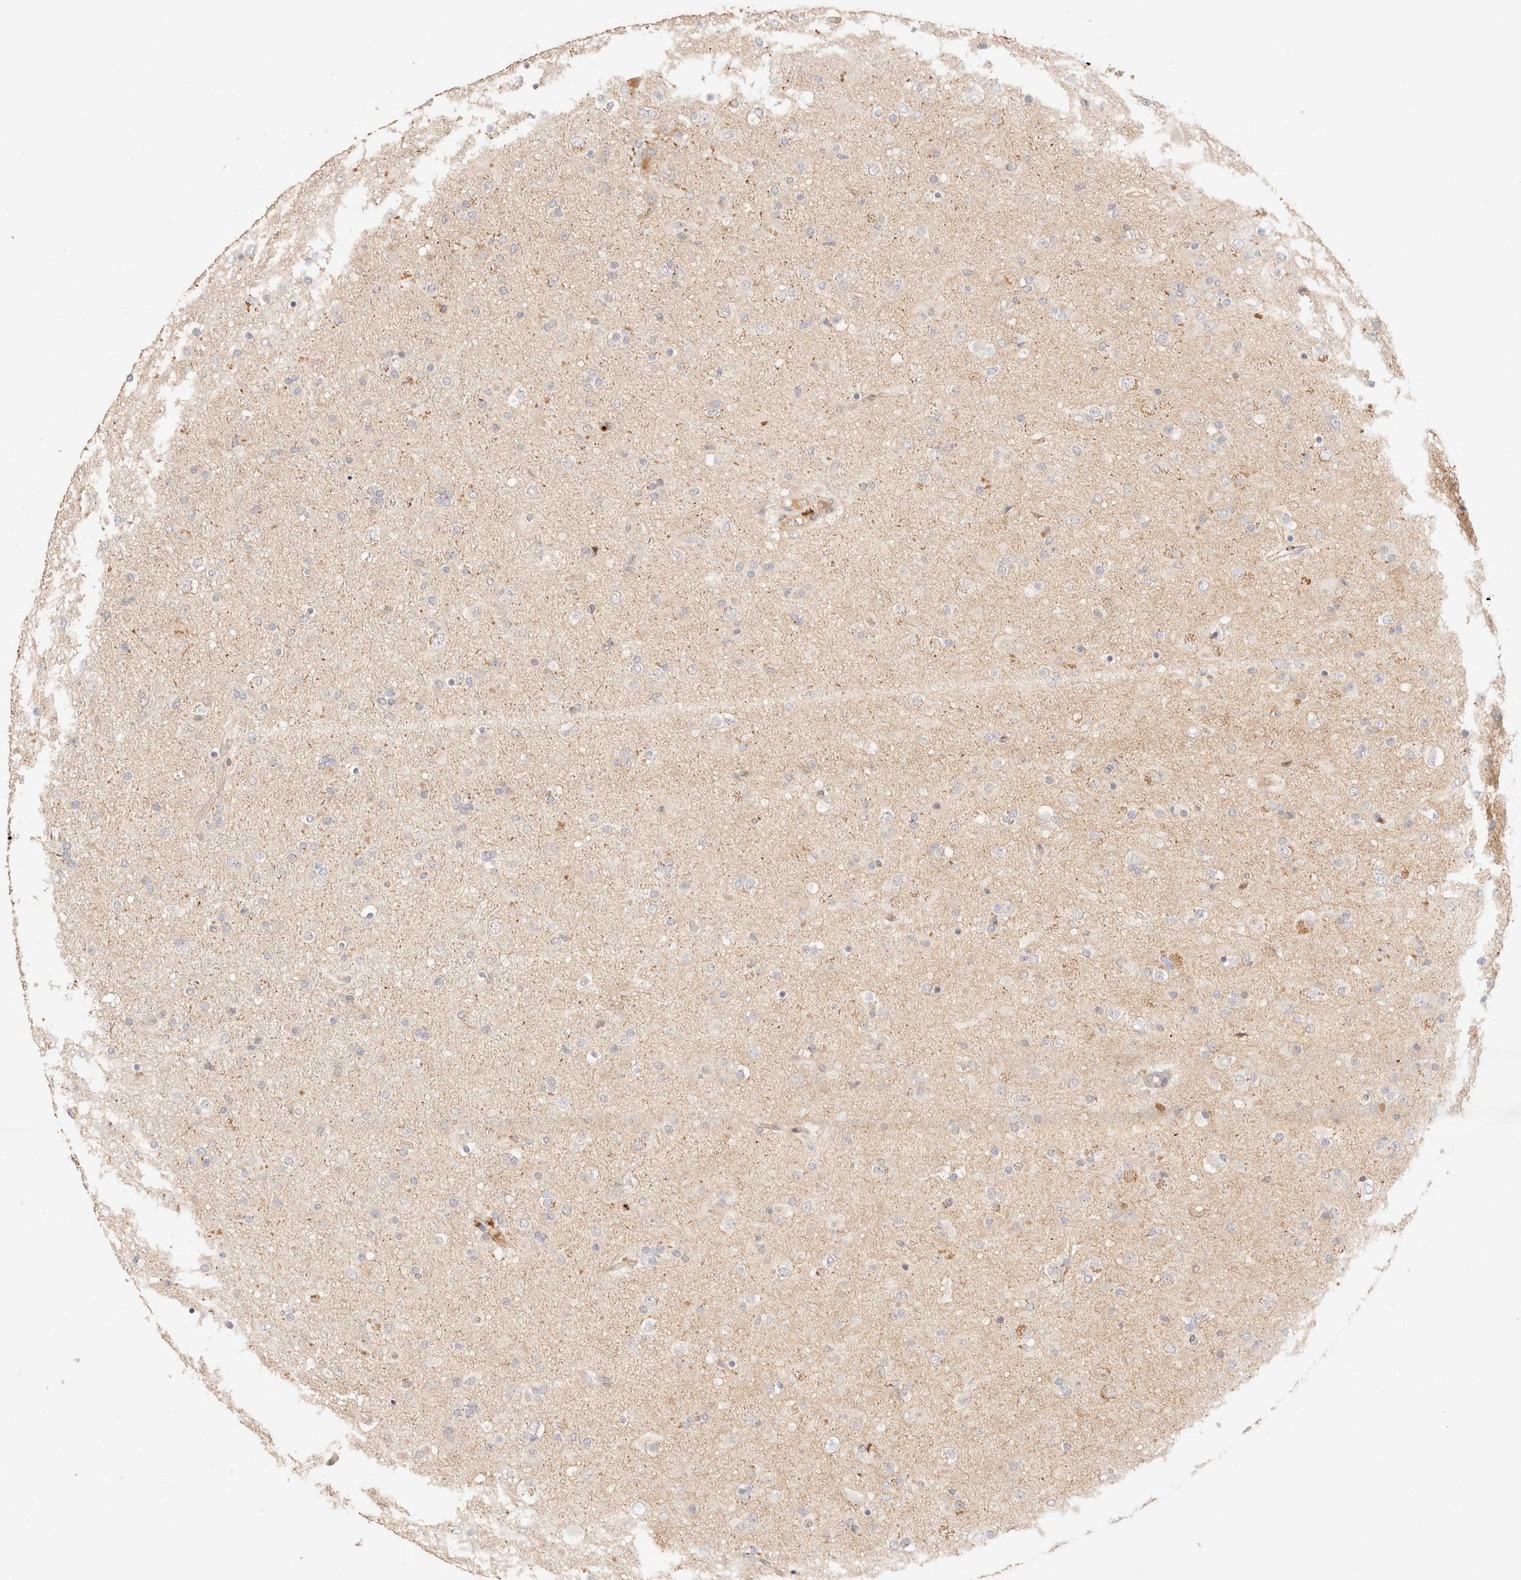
{"staining": {"intensity": "negative", "quantity": "none", "location": "none"}, "tissue": "glioma", "cell_type": "Tumor cells", "image_type": "cancer", "snomed": [{"axis": "morphology", "description": "Glioma, malignant, Low grade"}, {"axis": "topography", "description": "Brain"}], "caption": "DAB (3,3'-diaminobenzidine) immunohistochemical staining of human glioma displays no significant positivity in tumor cells.", "gene": "SNTB1", "patient": {"sex": "male", "age": 65}}